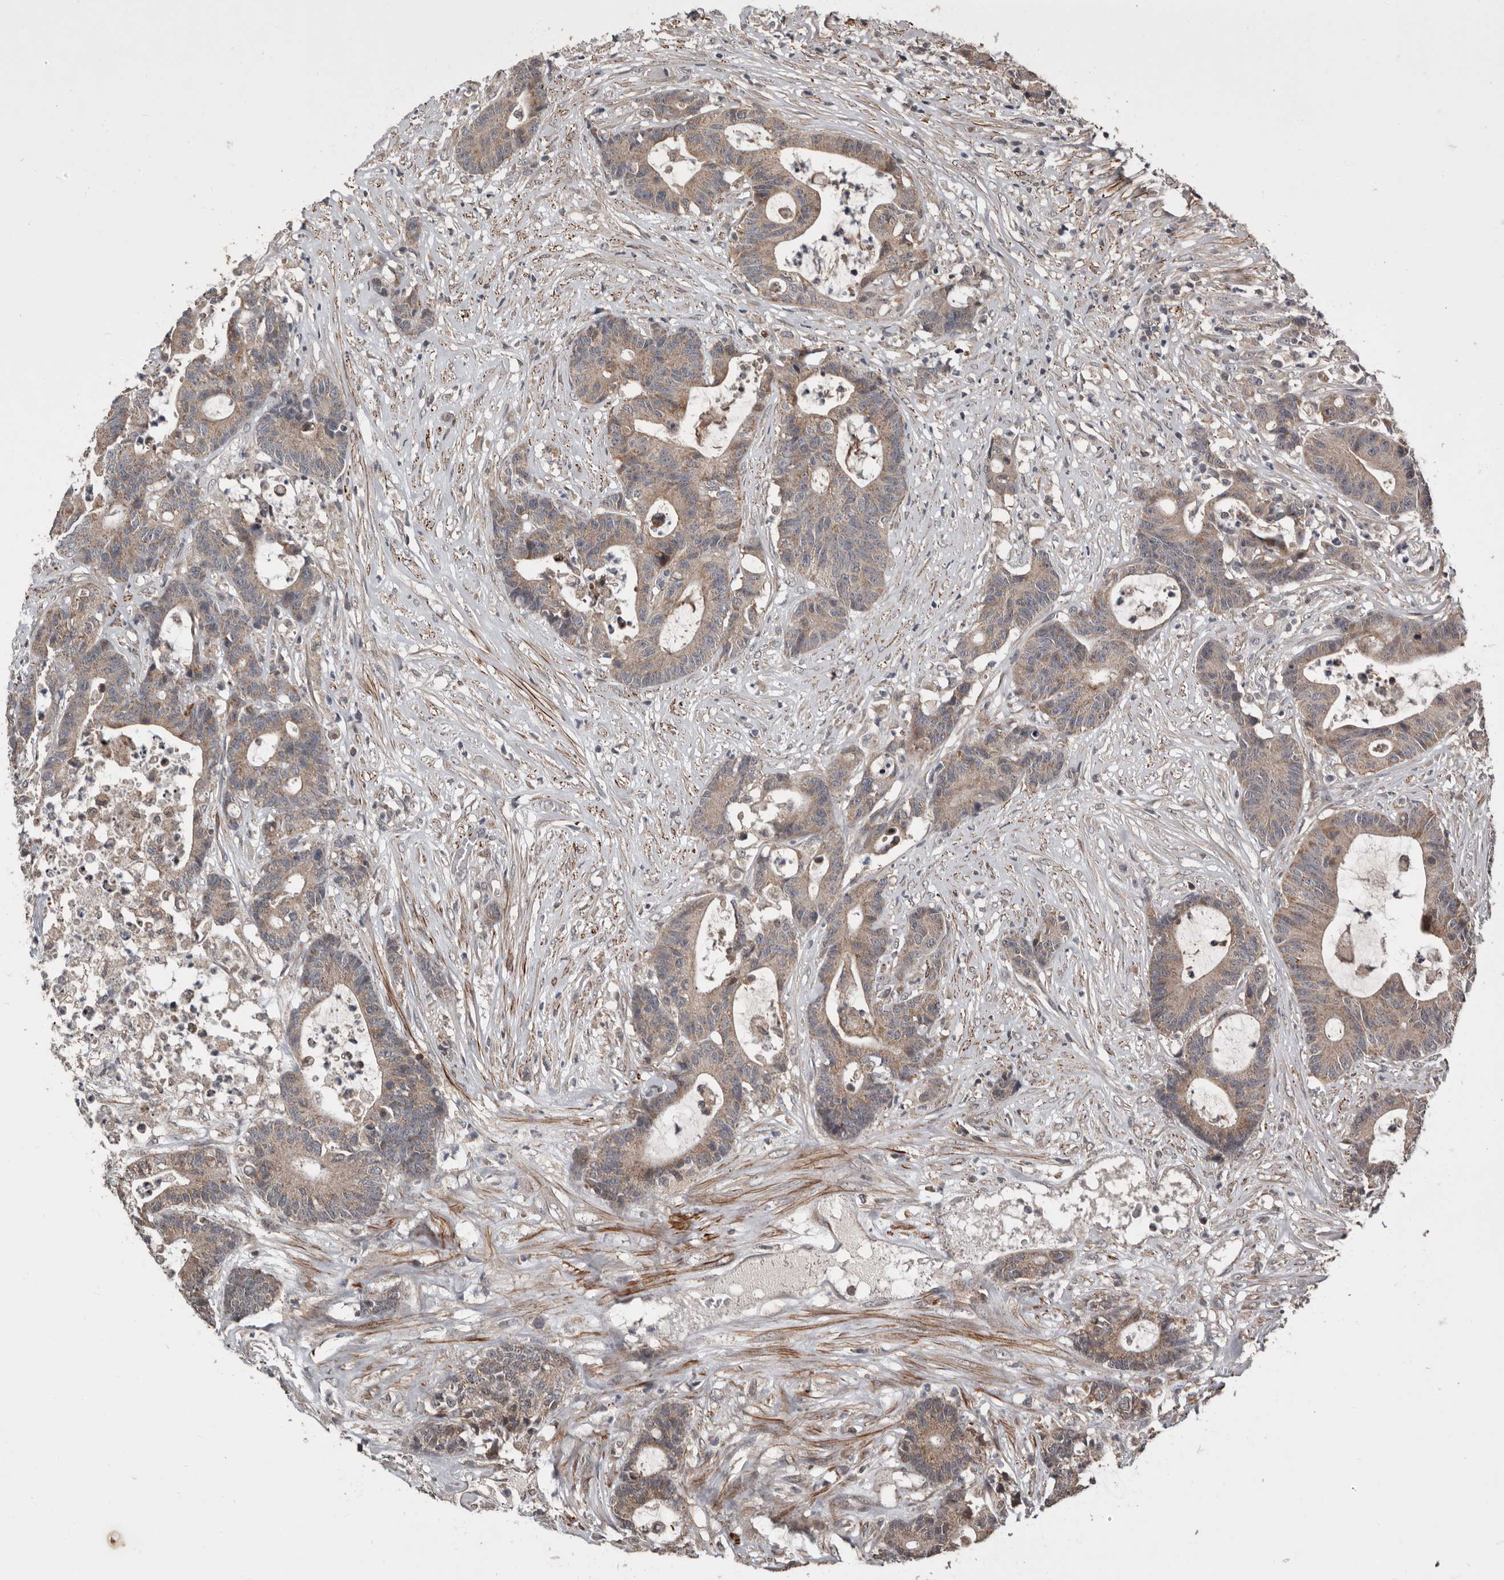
{"staining": {"intensity": "weak", "quantity": "25%-75%", "location": "cytoplasmic/membranous"}, "tissue": "colorectal cancer", "cell_type": "Tumor cells", "image_type": "cancer", "snomed": [{"axis": "morphology", "description": "Adenocarcinoma, NOS"}, {"axis": "topography", "description": "Colon"}], "caption": "A histopathology image of colorectal cancer stained for a protein exhibits weak cytoplasmic/membranous brown staining in tumor cells.", "gene": "FGFR4", "patient": {"sex": "female", "age": 84}}